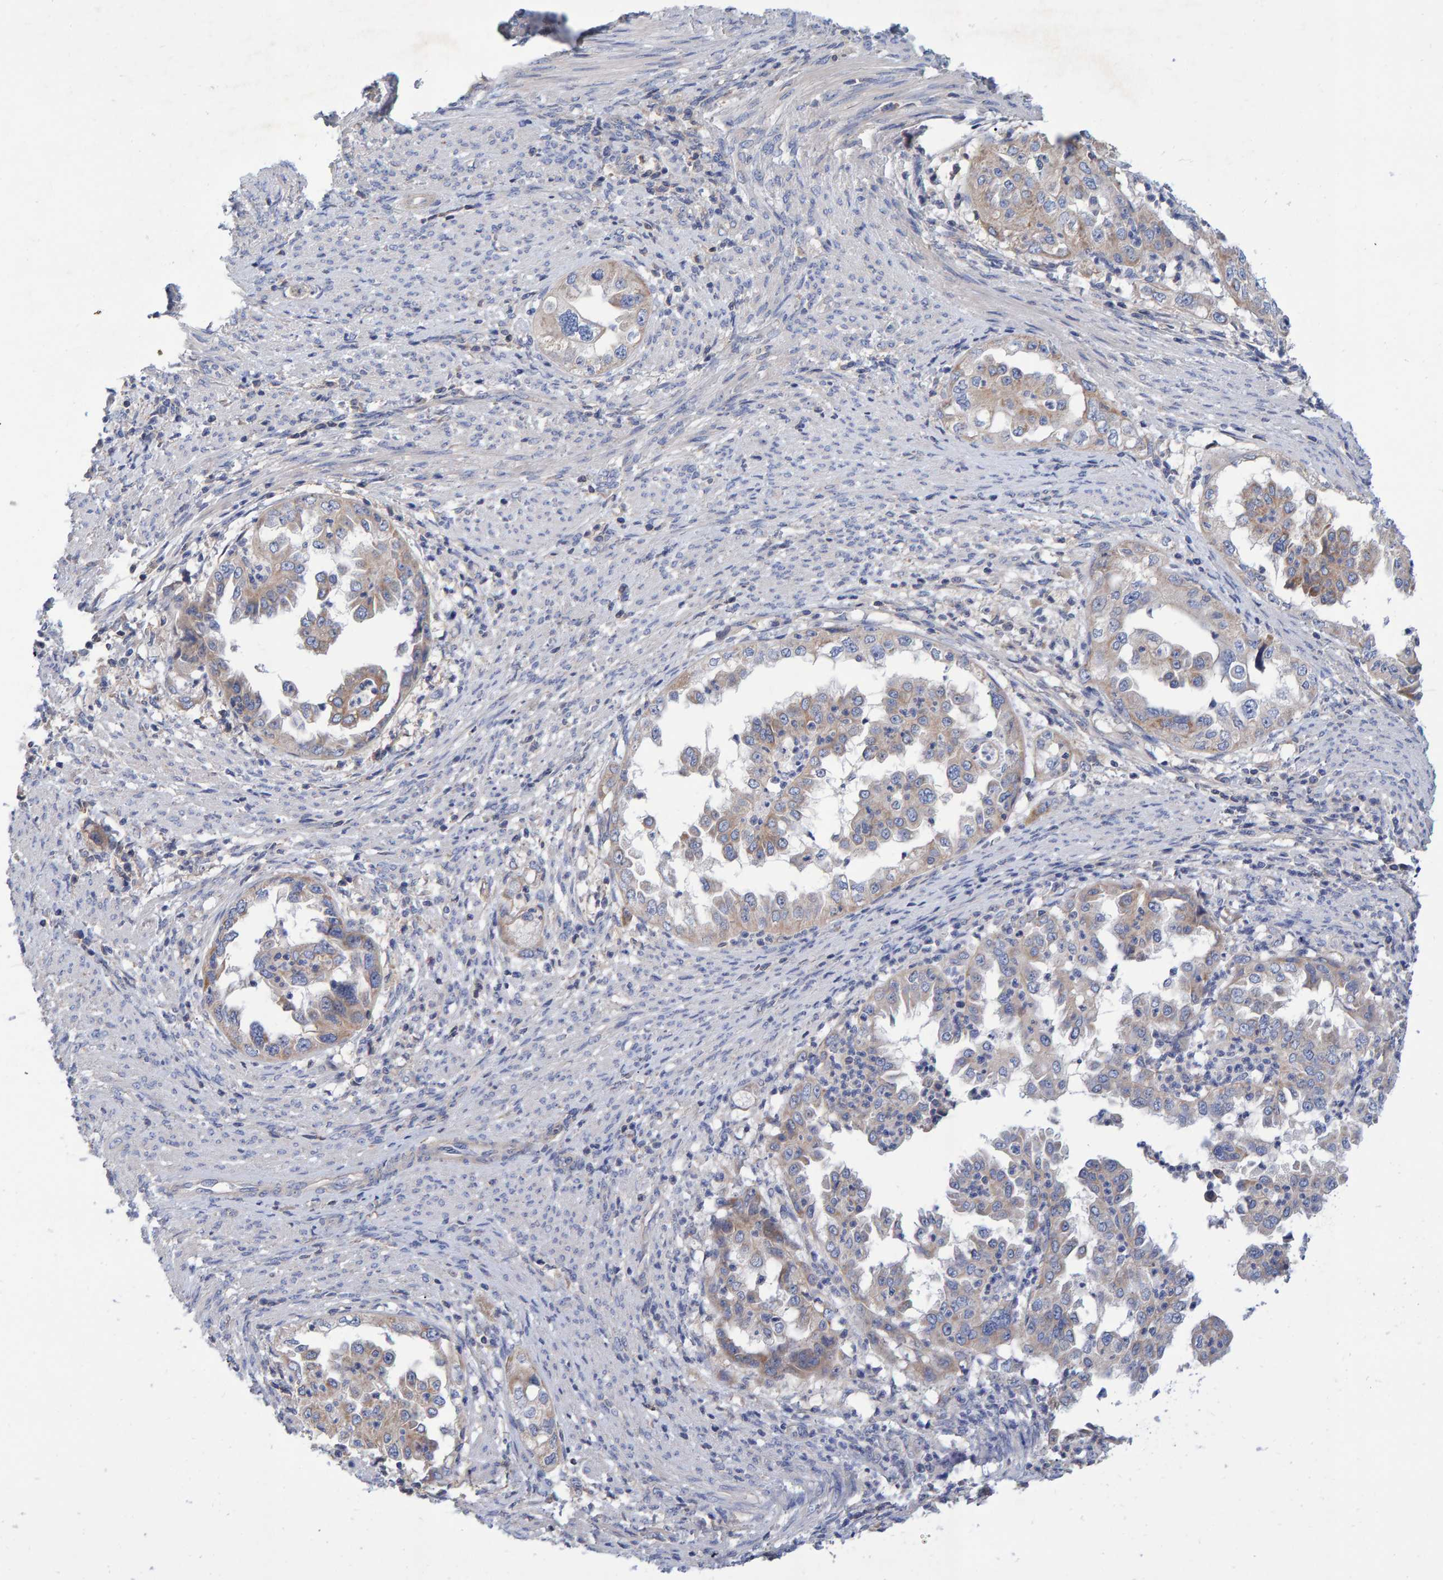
{"staining": {"intensity": "weak", "quantity": "25%-75%", "location": "cytoplasmic/membranous"}, "tissue": "endometrial cancer", "cell_type": "Tumor cells", "image_type": "cancer", "snomed": [{"axis": "morphology", "description": "Adenocarcinoma, NOS"}, {"axis": "topography", "description": "Endometrium"}], "caption": "Tumor cells demonstrate weak cytoplasmic/membranous staining in approximately 25%-75% of cells in endometrial cancer.", "gene": "EFR3A", "patient": {"sex": "female", "age": 85}}